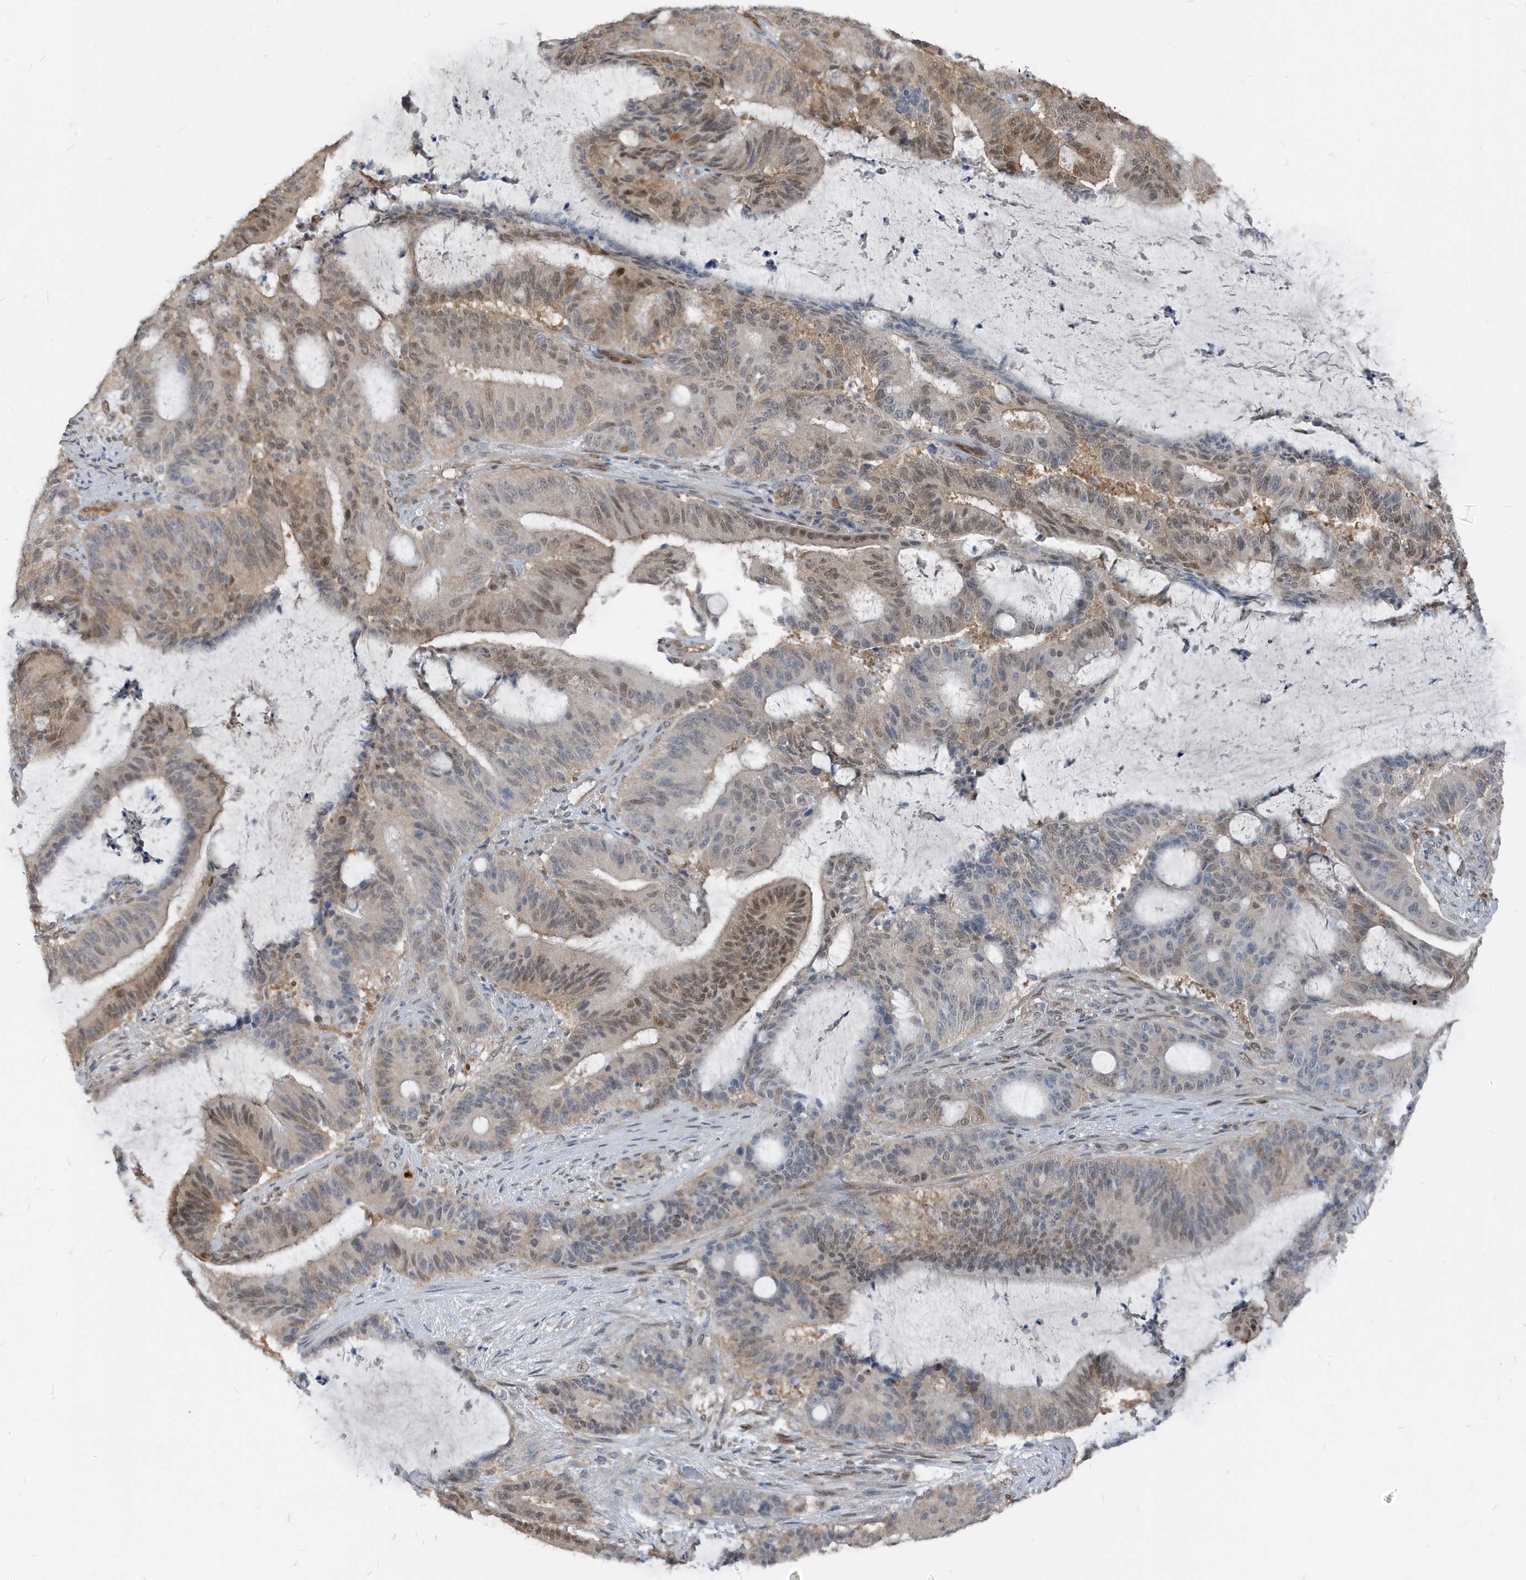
{"staining": {"intensity": "moderate", "quantity": "25%-75%", "location": "nuclear"}, "tissue": "liver cancer", "cell_type": "Tumor cells", "image_type": "cancer", "snomed": [{"axis": "morphology", "description": "Normal tissue, NOS"}, {"axis": "morphology", "description": "Cholangiocarcinoma"}, {"axis": "topography", "description": "Liver"}, {"axis": "topography", "description": "Peripheral nerve tissue"}], "caption": "The photomicrograph displays staining of liver cancer (cholangiocarcinoma), revealing moderate nuclear protein expression (brown color) within tumor cells.", "gene": "NCOA7", "patient": {"sex": "female", "age": 73}}